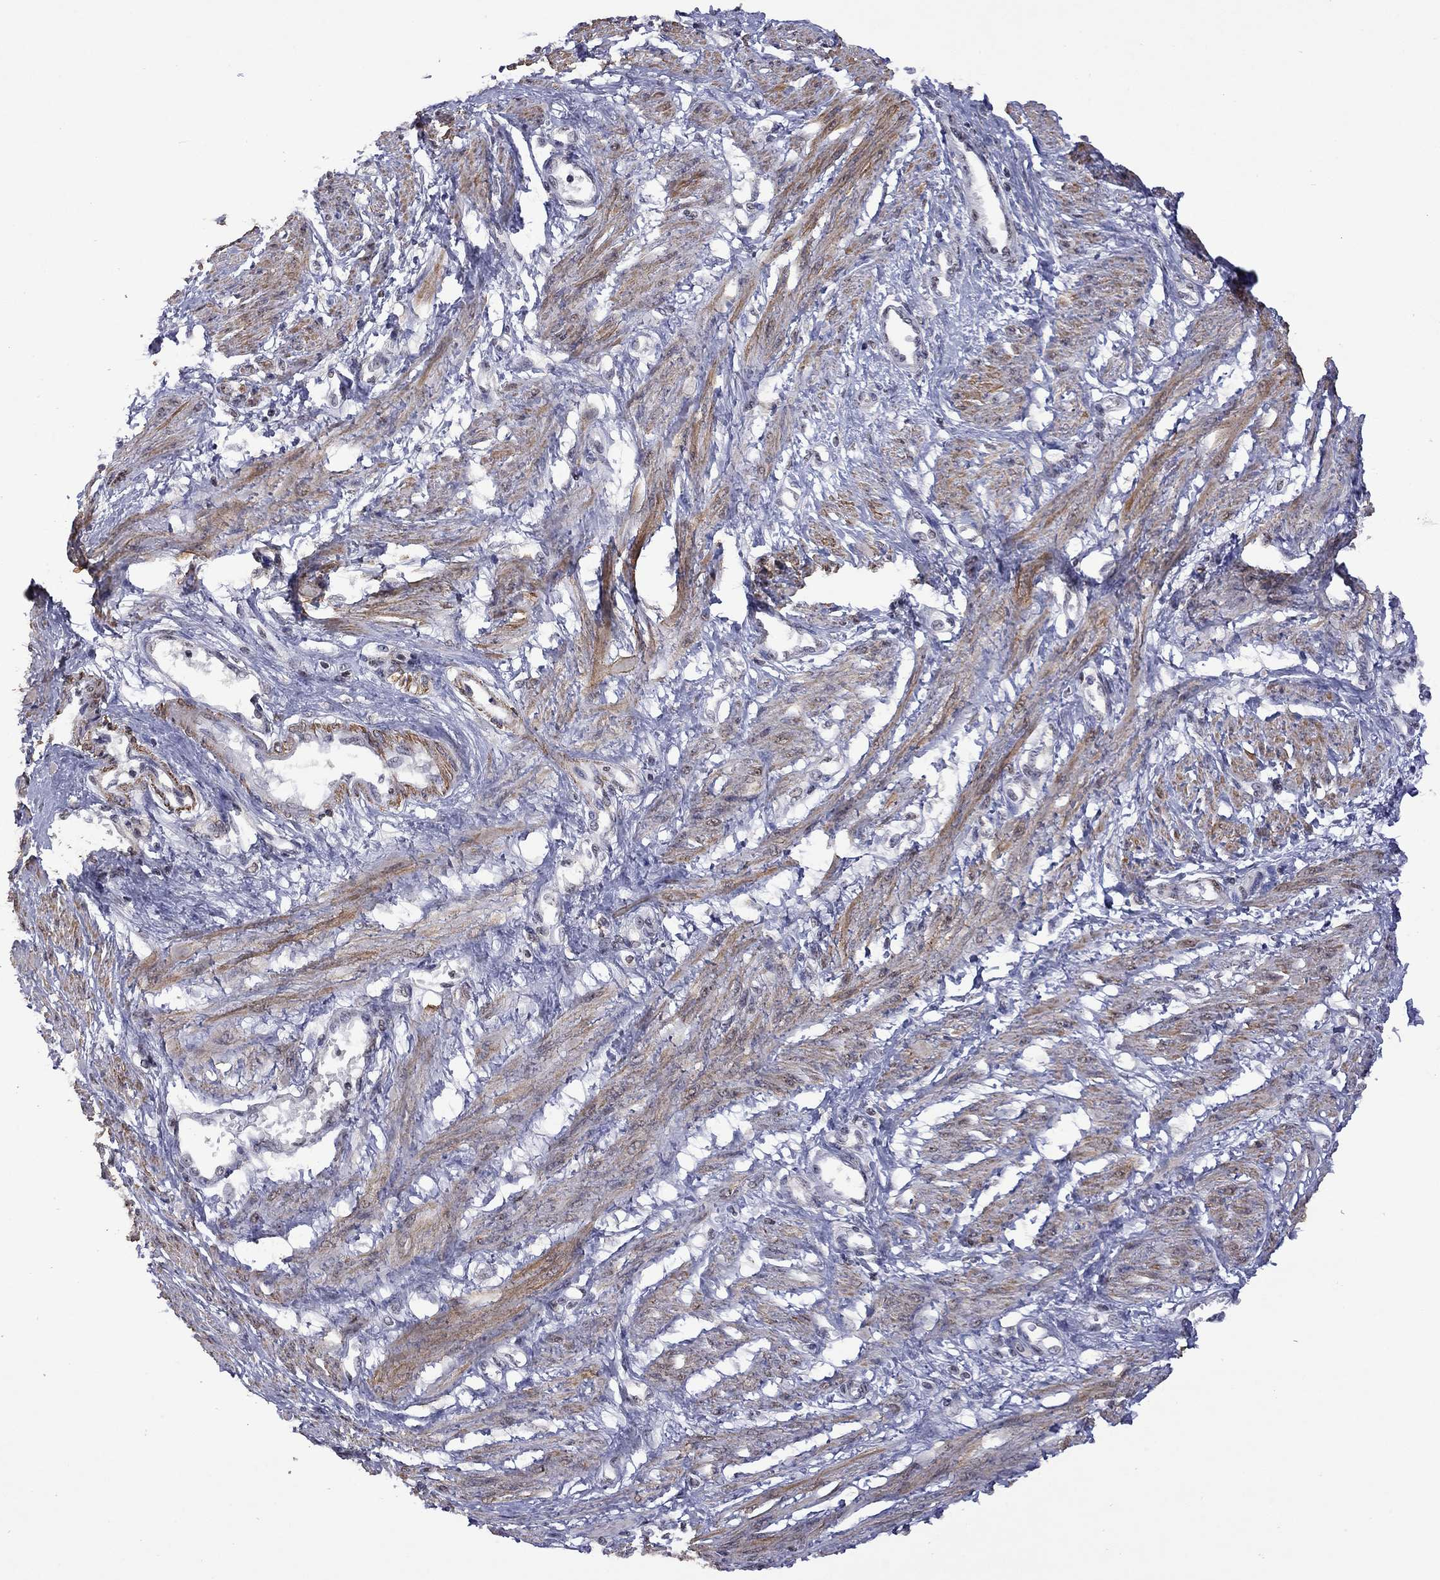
{"staining": {"intensity": "moderate", "quantity": "25%-75%", "location": "cytoplasmic/membranous,nuclear"}, "tissue": "smooth muscle", "cell_type": "Smooth muscle cells", "image_type": "normal", "snomed": [{"axis": "morphology", "description": "Normal tissue, NOS"}, {"axis": "topography", "description": "Smooth muscle"}, {"axis": "topography", "description": "Uterus"}], "caption": "Moderate cytoplasmic/membranous,nuclear staining is seen in approximately 25%-75% of smooth muscle cells in unremarkable smooth muscle. The protein of interest is stained brown, and the nuclei are stained in blue (DAB IHC with brightfield microscopy, high magnification).", "gene": "SPOUT1", "patient": {"sex": "female", "age": 39}}